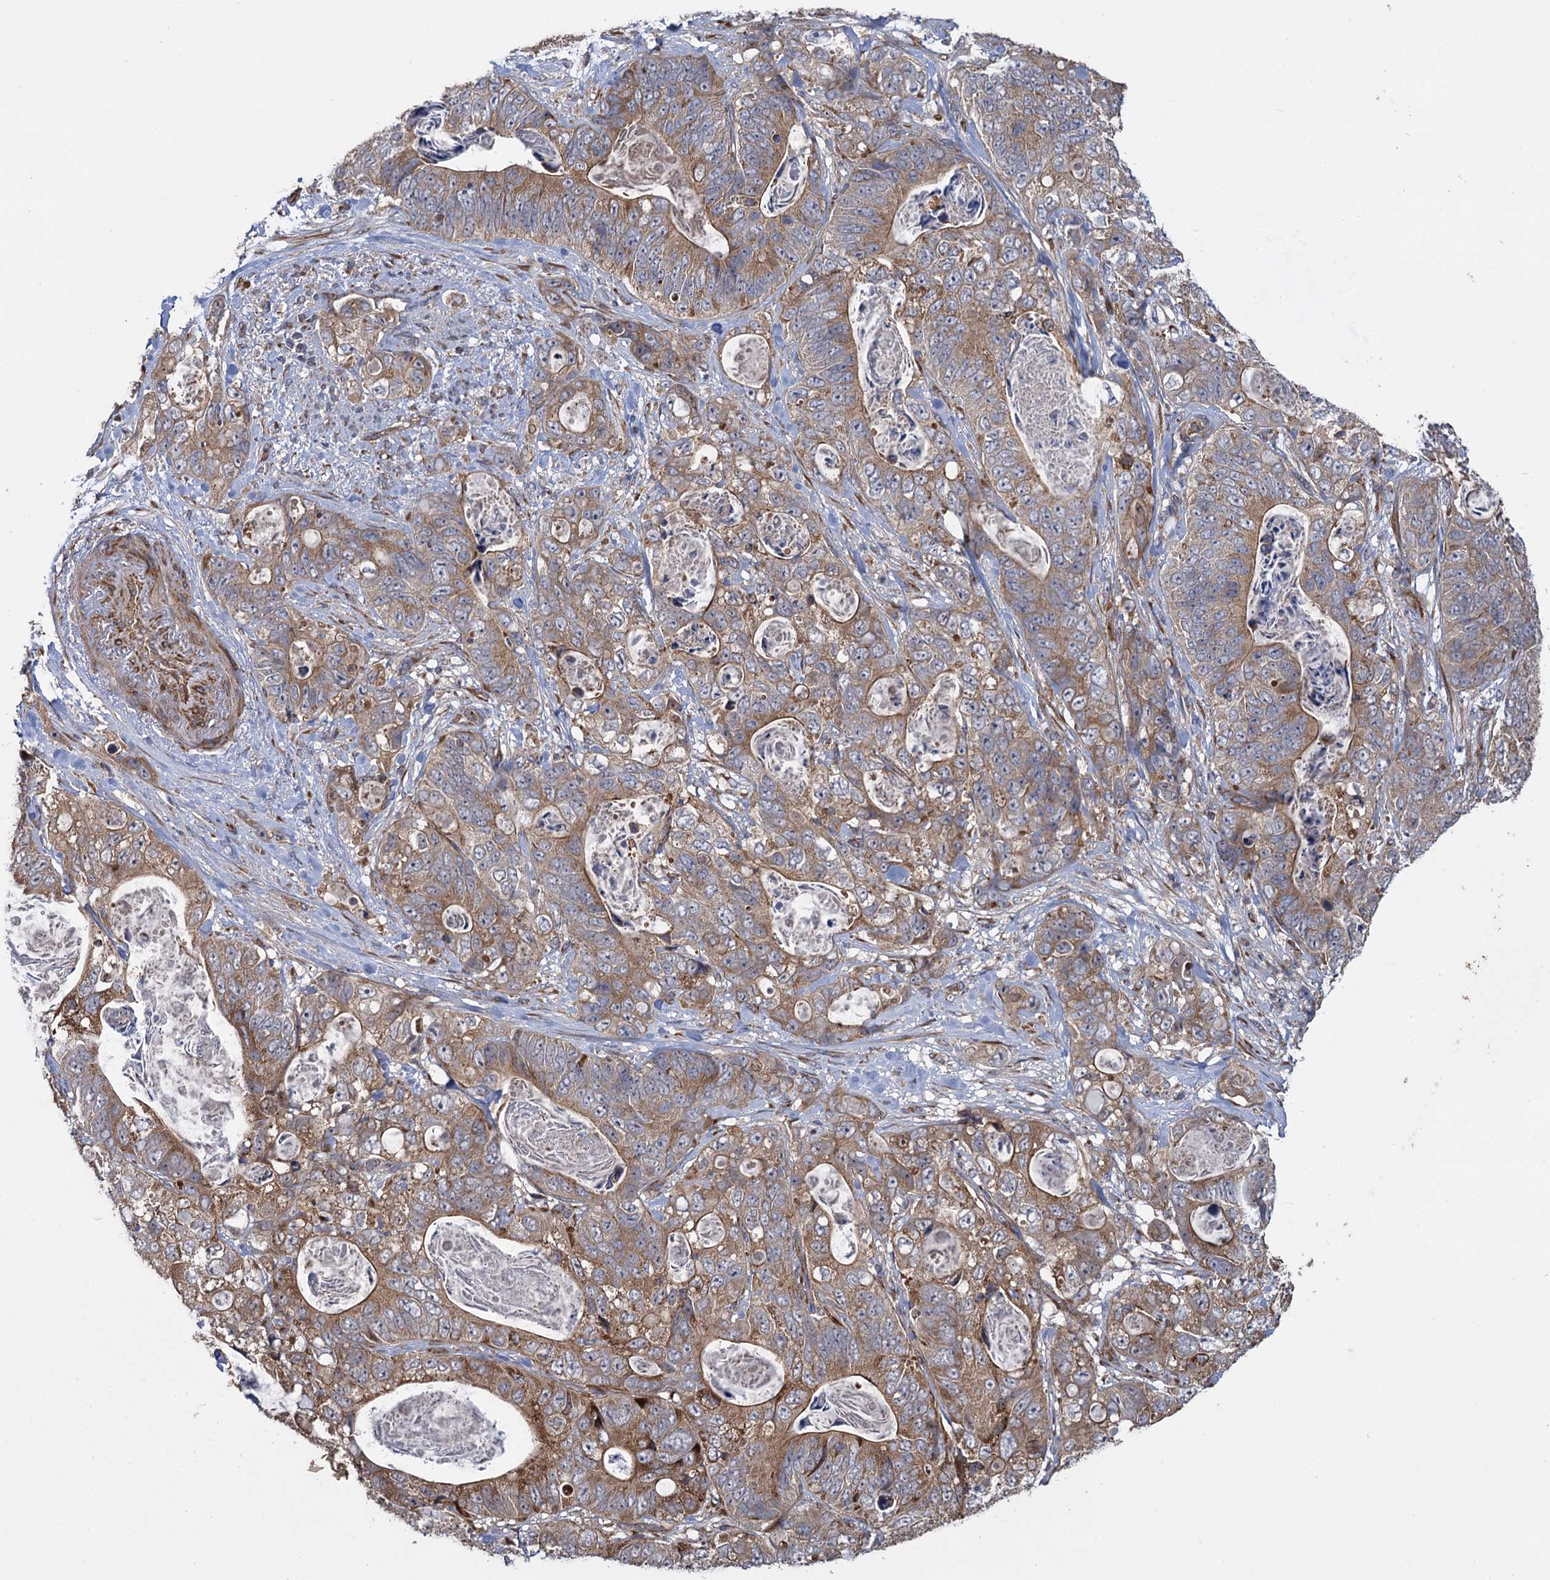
{"staining": {"intensity": "moderate", "quantity": ">75%", "location": "cytoplasmic/membranous"}, "tissue": "stomach cancer", "cell_type": "Tumor cells", "image_type": "cancer", "snomed": [{"axis": "morphology", "description": "Normal tissue, NOS"}, {"axis": "morphology", "description": "Adenocarcinoma, NOS"}, {"axis": "topography", "description": "Stomach"}], "caption": "Immunohistochemical staining of stomach cancer exhibits medium levels of moderate cytoplasmic/membranous protein staining in approximately >75% of tumor cells.", "gene": "HAUS1", "patient": {"sex": "female", "age": 89}}